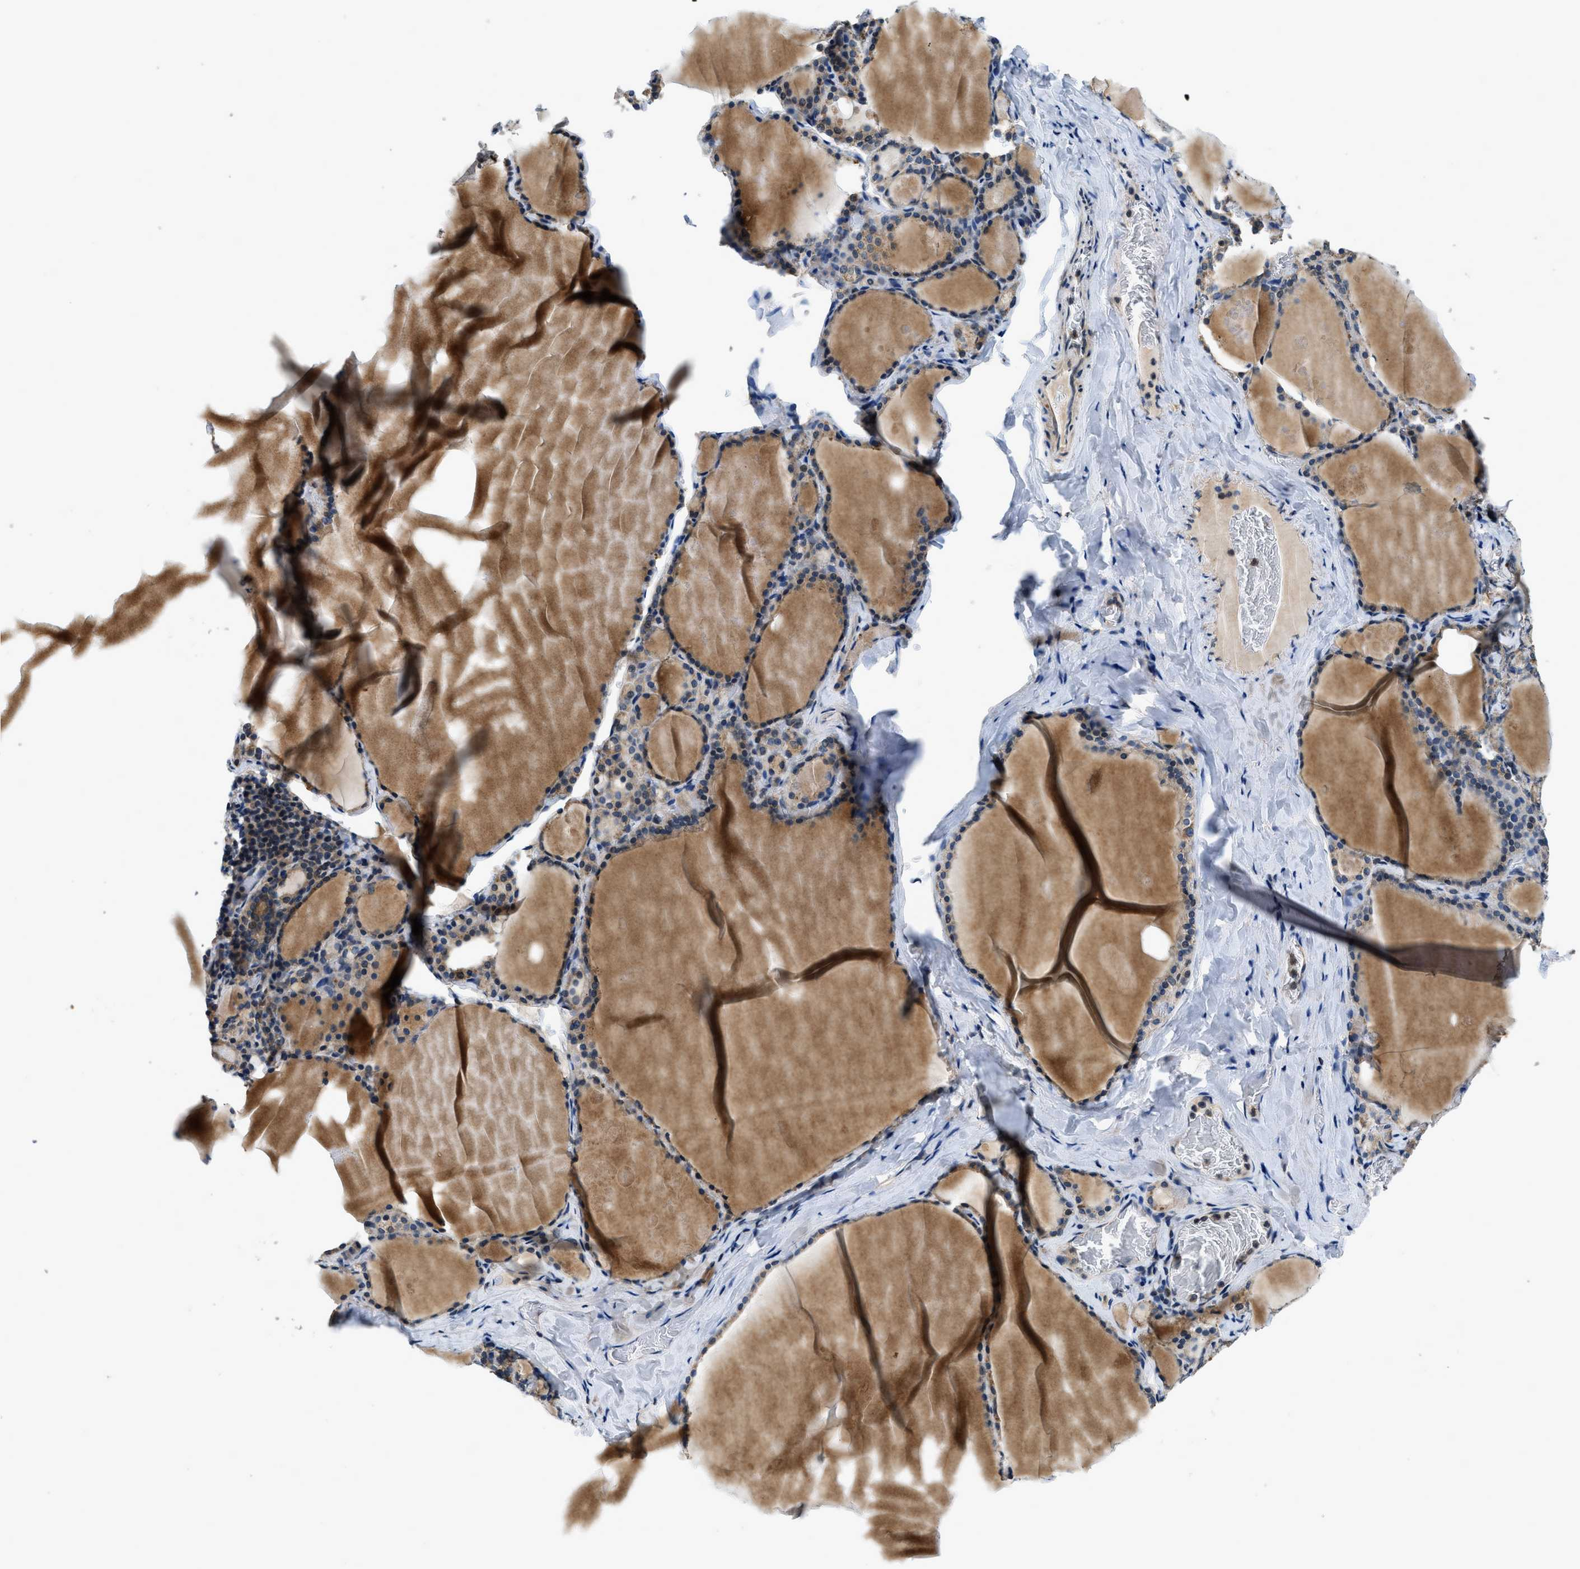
{"staining": {"intensity": "moderate", "quantity": ">75%", "location": "cytoplasmic/membranous"}, "tissue": "thyroid gland", "cell_type": "Glandular cells", "image_type": "normal", "snomed": [{"axis": "morphology", "description": "Normal tissue, NOS"}, {"axis": "topography", "description": "Thyroid gland"}], "caption": "DAB (3,3'-diaminobenzidine) immunohistochemical staining of normal thyroid gland demonstrates moderate cytoplasmic/membranous protein staining in about >75% of glandular cells.", "gene": "SSH2", "patient": {"sex": "male", "age": 56}}